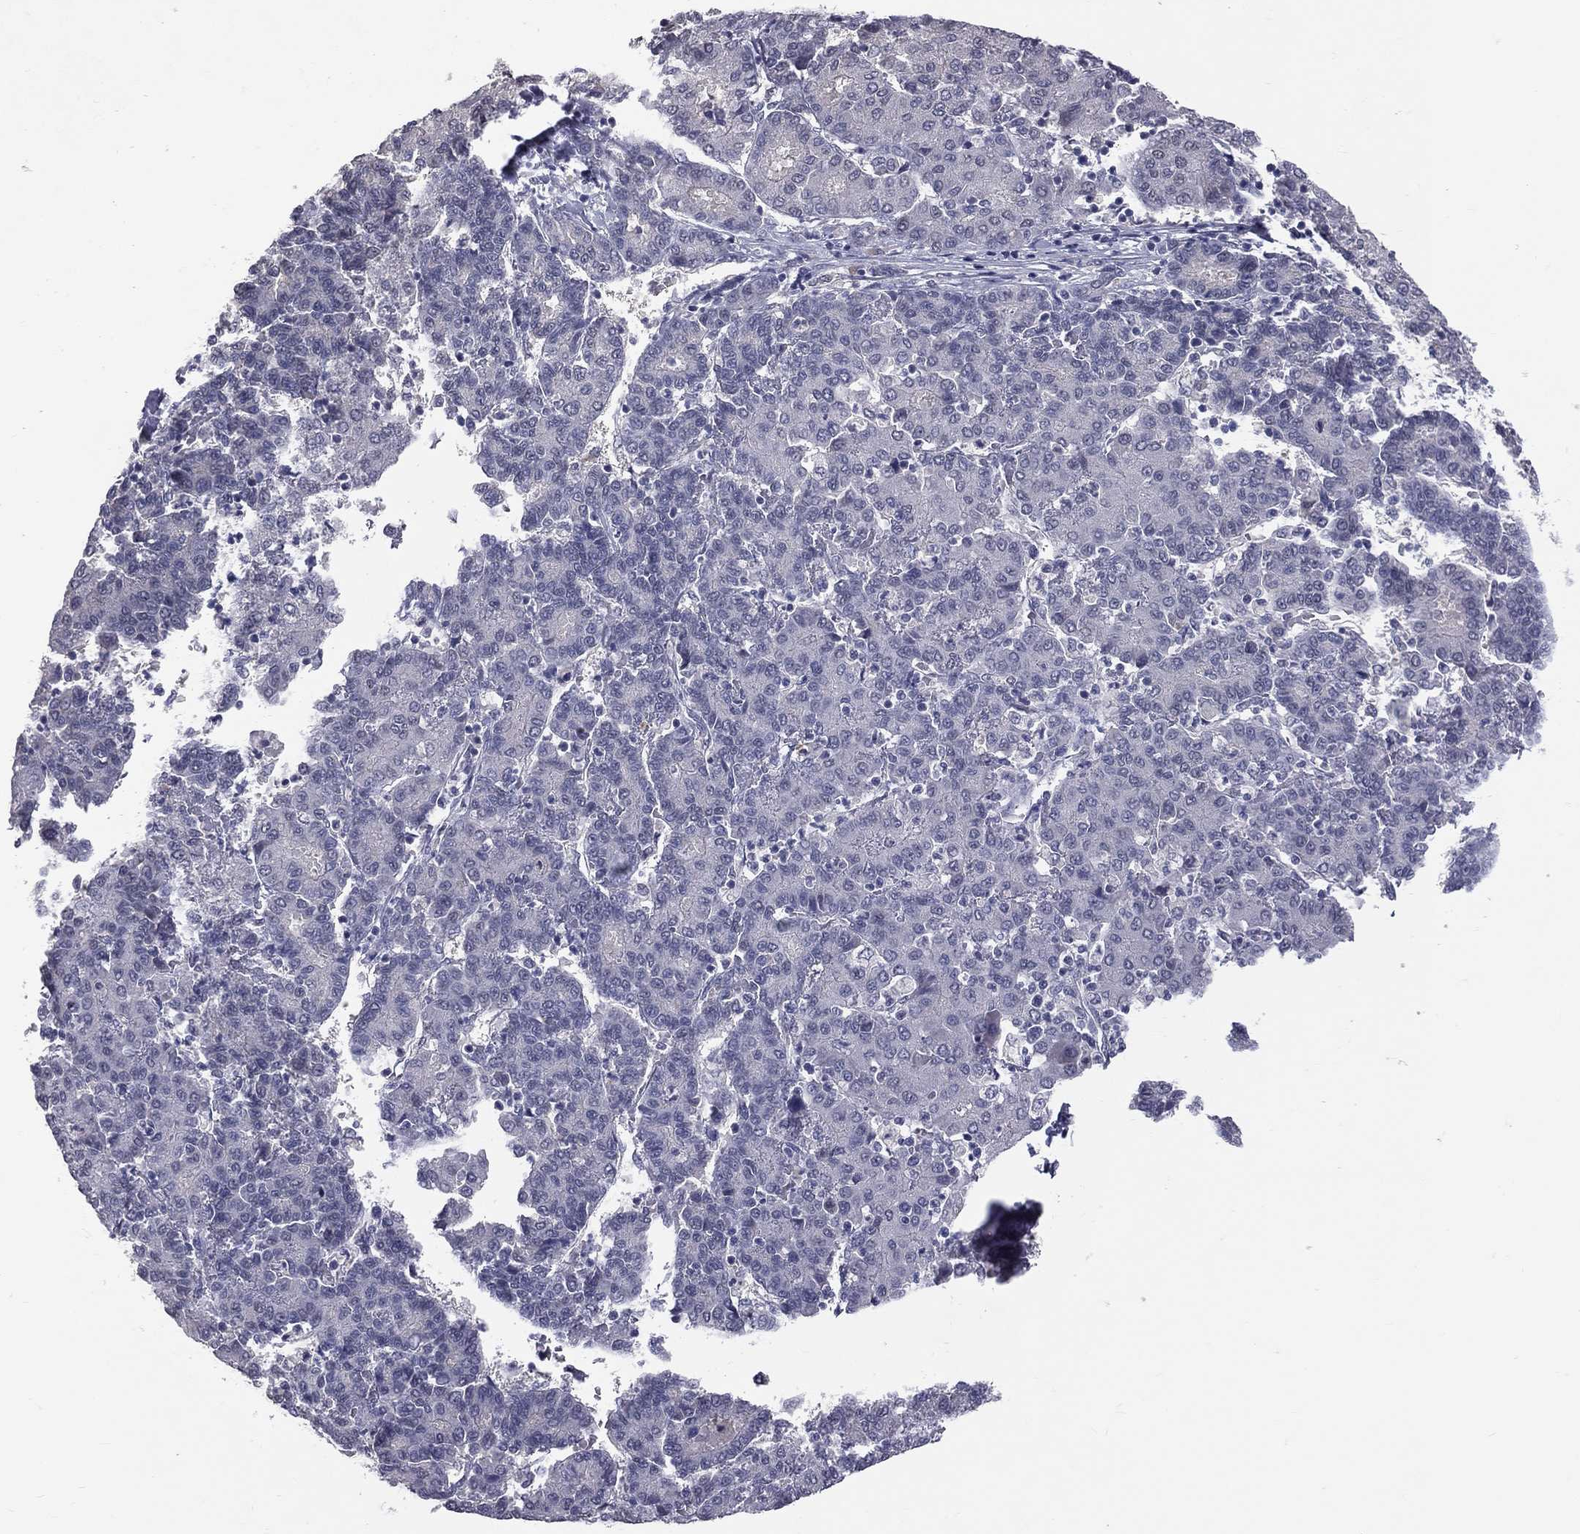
{"staining": {"intensity": "negative", "quantity": "none", "location": "none"}, "tissue": "liver cancer", "cell_type": "Tumor cells", "image_type": "cancer", "snomed": [{"axis": "morphology", "description": "Carcinoma, Hepatocellular, NOS"}, {"axis": "topography", "description": "Liver"}], "caption": "Human liver hepatocellular carcinoma stained for a protein using IHC shows no positivity in tumor cells.", "gene": "DSG4", "patient": {"sex": "male", "age": 65}}